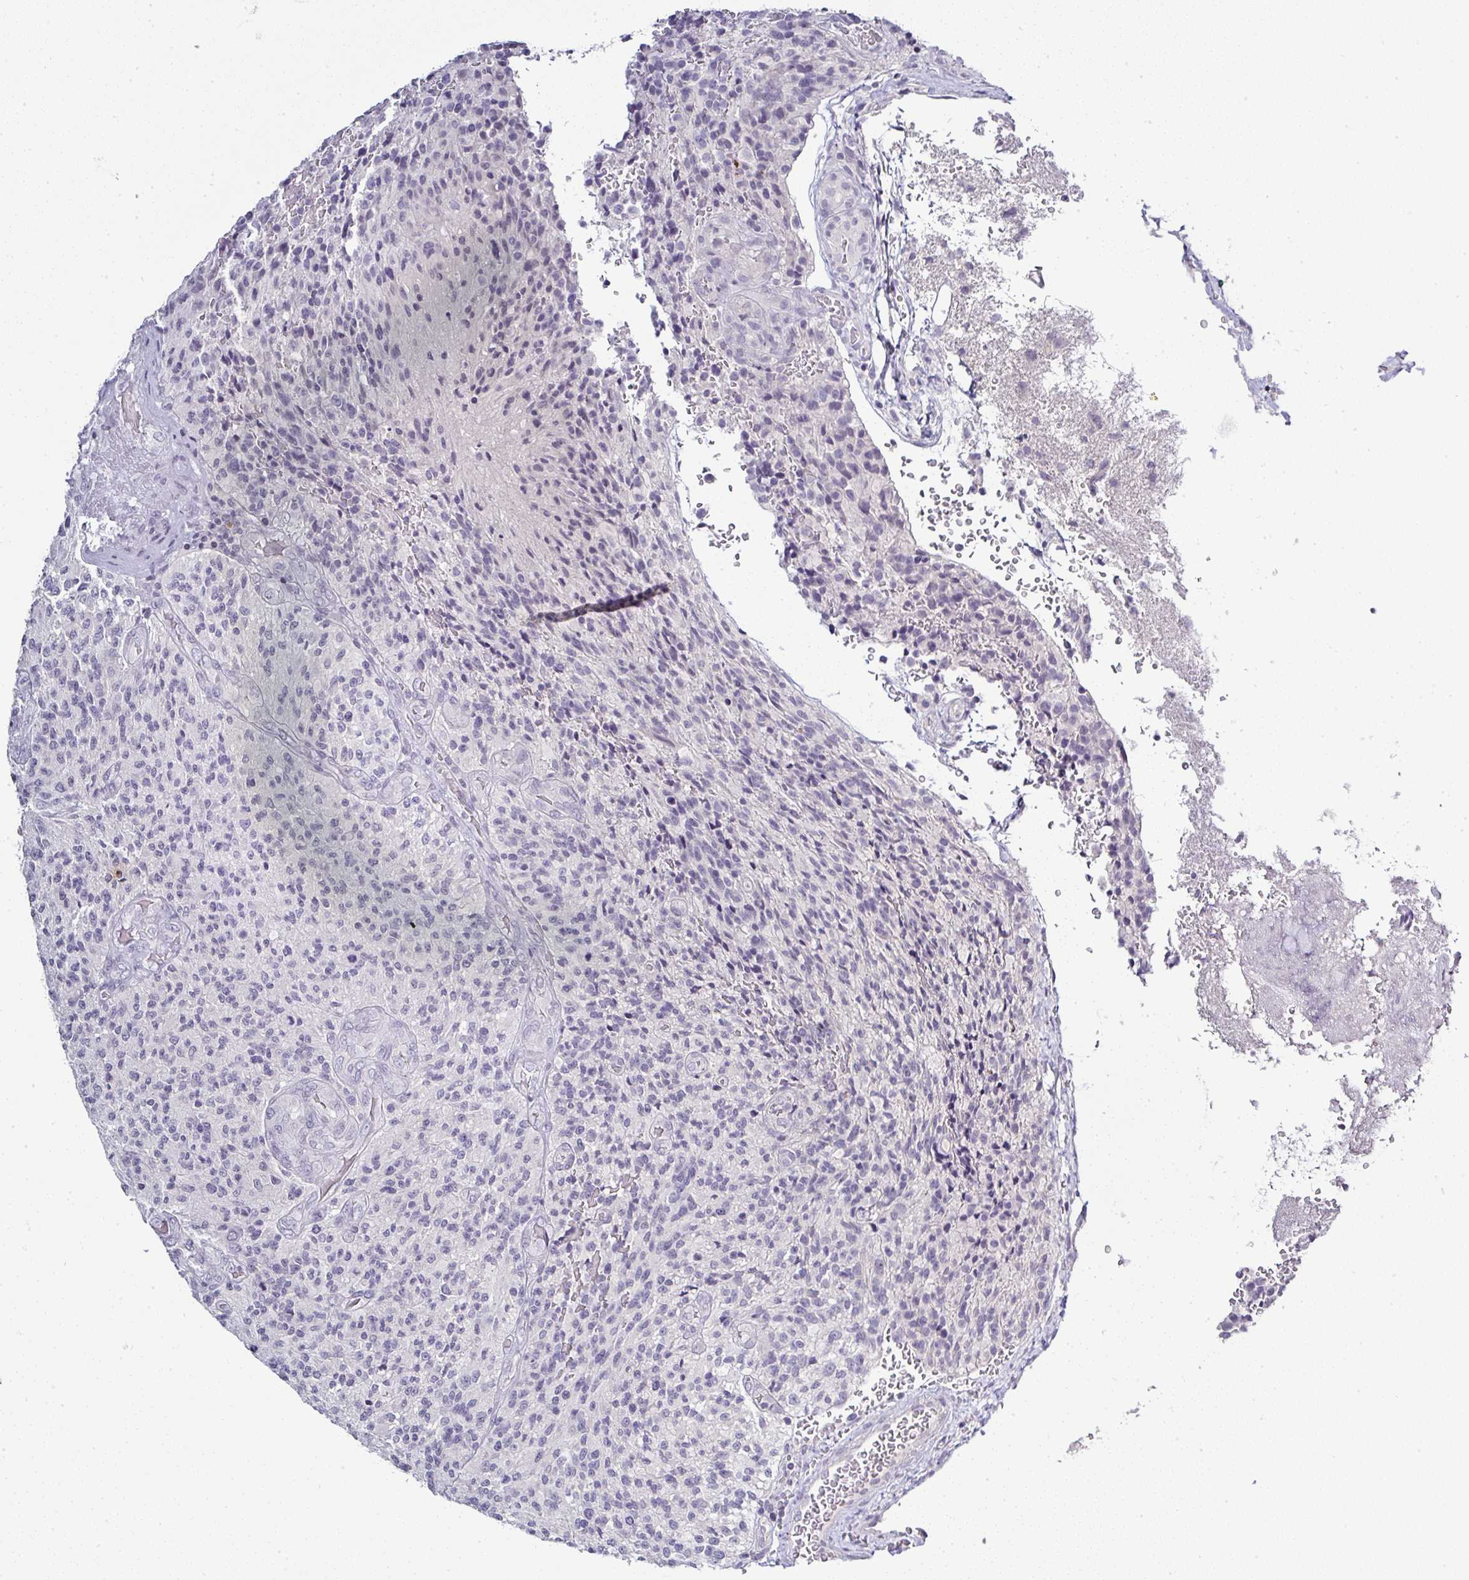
{"staining": {"intensity": "negative", "quantity": "none", "location": "none"}, "tissue": "glioma", "cell_type": "Tumor cells", "image_type": "cancer", "snomed": [{"axis": "morphology", "description": "Normal tissue, NOS"}, {"axis": "morphology", "description": "Glioma, malignant, High grade"}, {"axis": "topography", "description": "Cerebral cortex"}], "caption": "Image shows no protein staining in tumor cells of malignant high-grade glioma tissue.", "gene": "SERPINB3", "patient": {"sex": "male", "age": 56}}